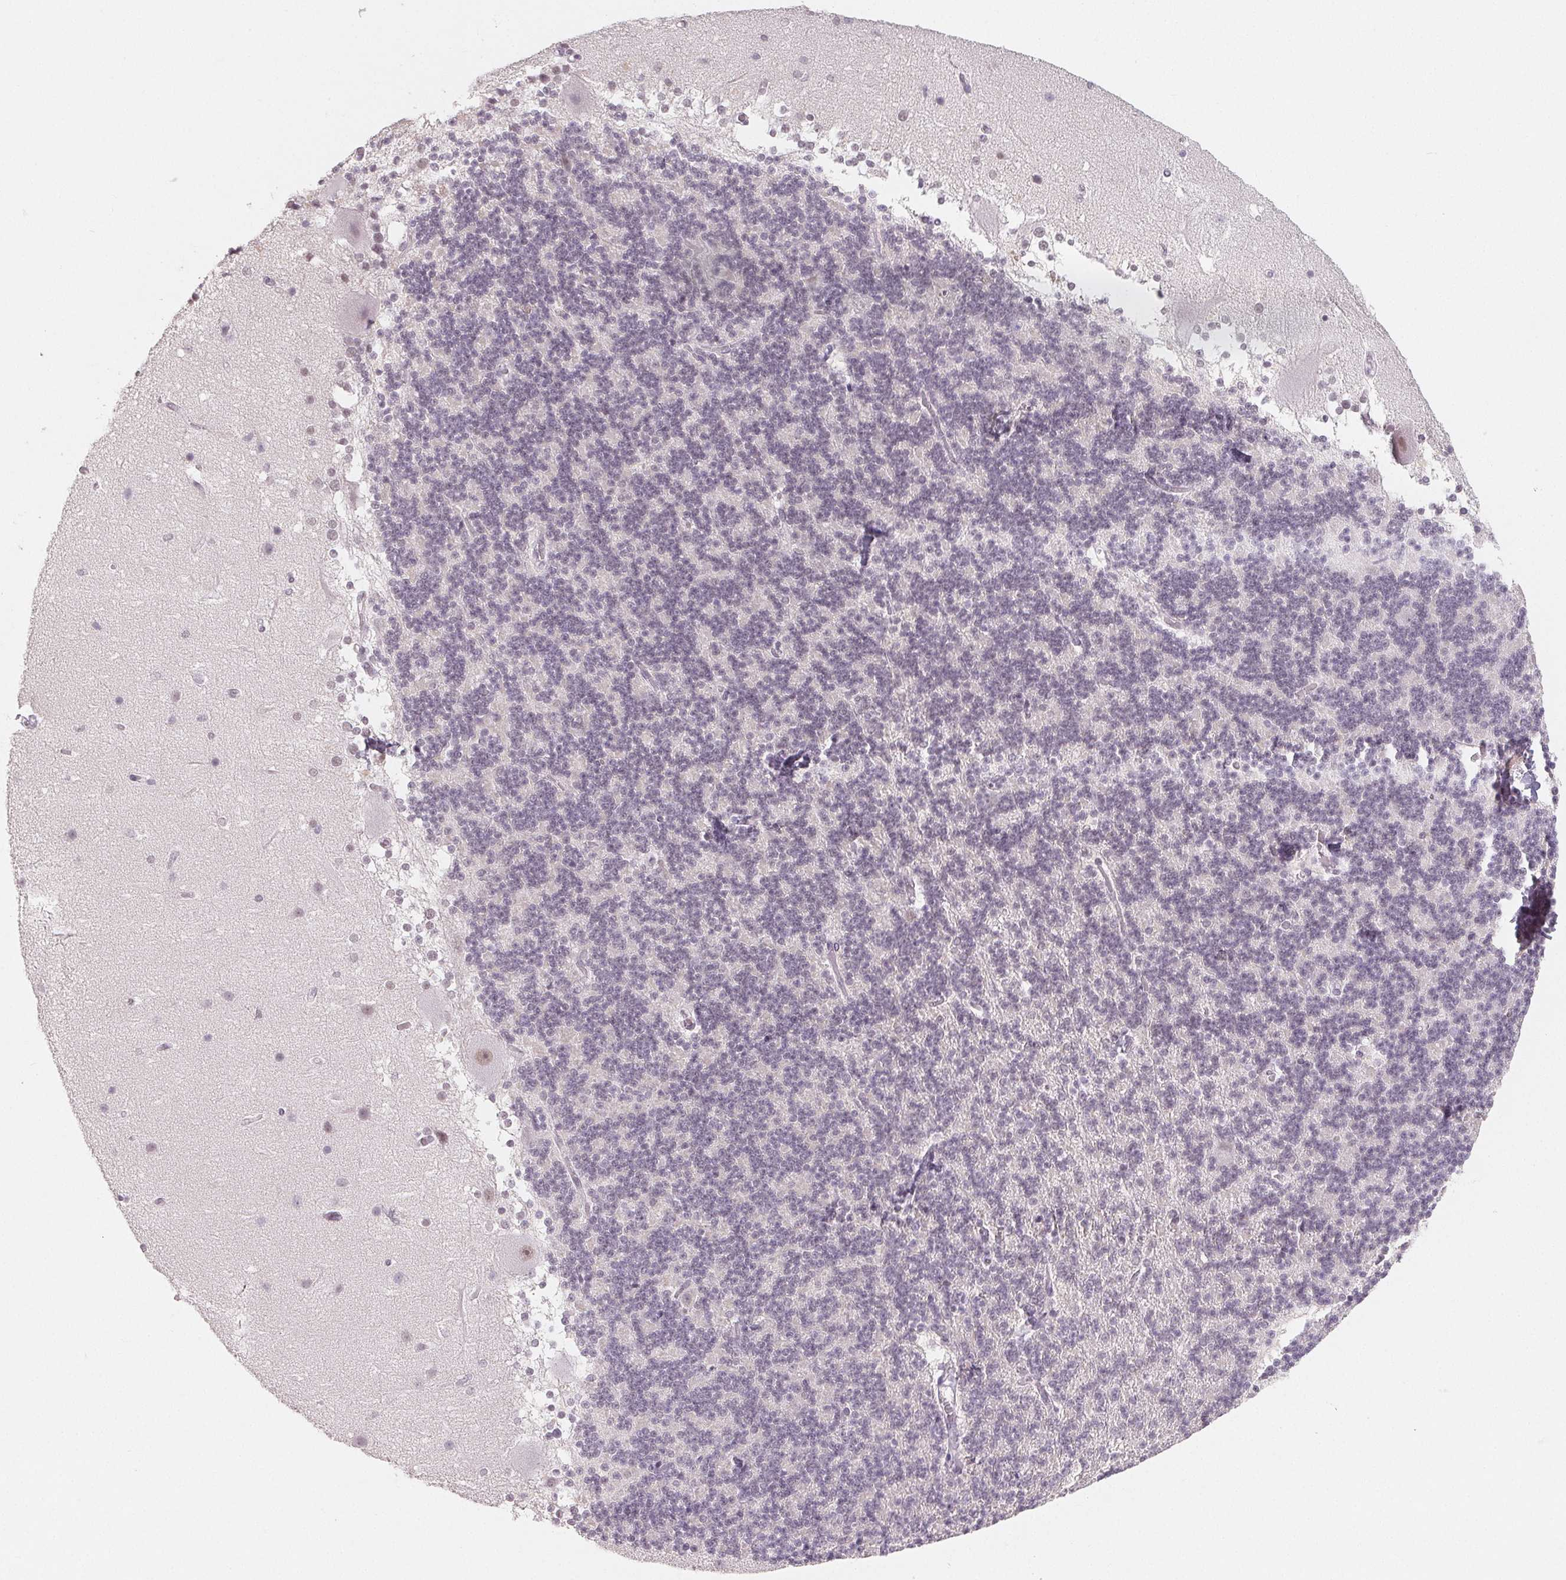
{"staining": {"intensity": "negative", "quantity": "none", "location": "none"}, "tissue": "cerebellum", "cell_type": "Cells in granular layer", "image_type": "normal", "snomed": [{"axis": "morphology", "description": "Normal tissue, NOS"}, {"axis": "topography", "description": "Cerebellum"}], "caption": "Cerebellum stained for a protein using immunohistochemistry demonstrates no positivity cells in granular layer.", "gene": "NXF3", "patient": {"sex": "female", "age": 19}}